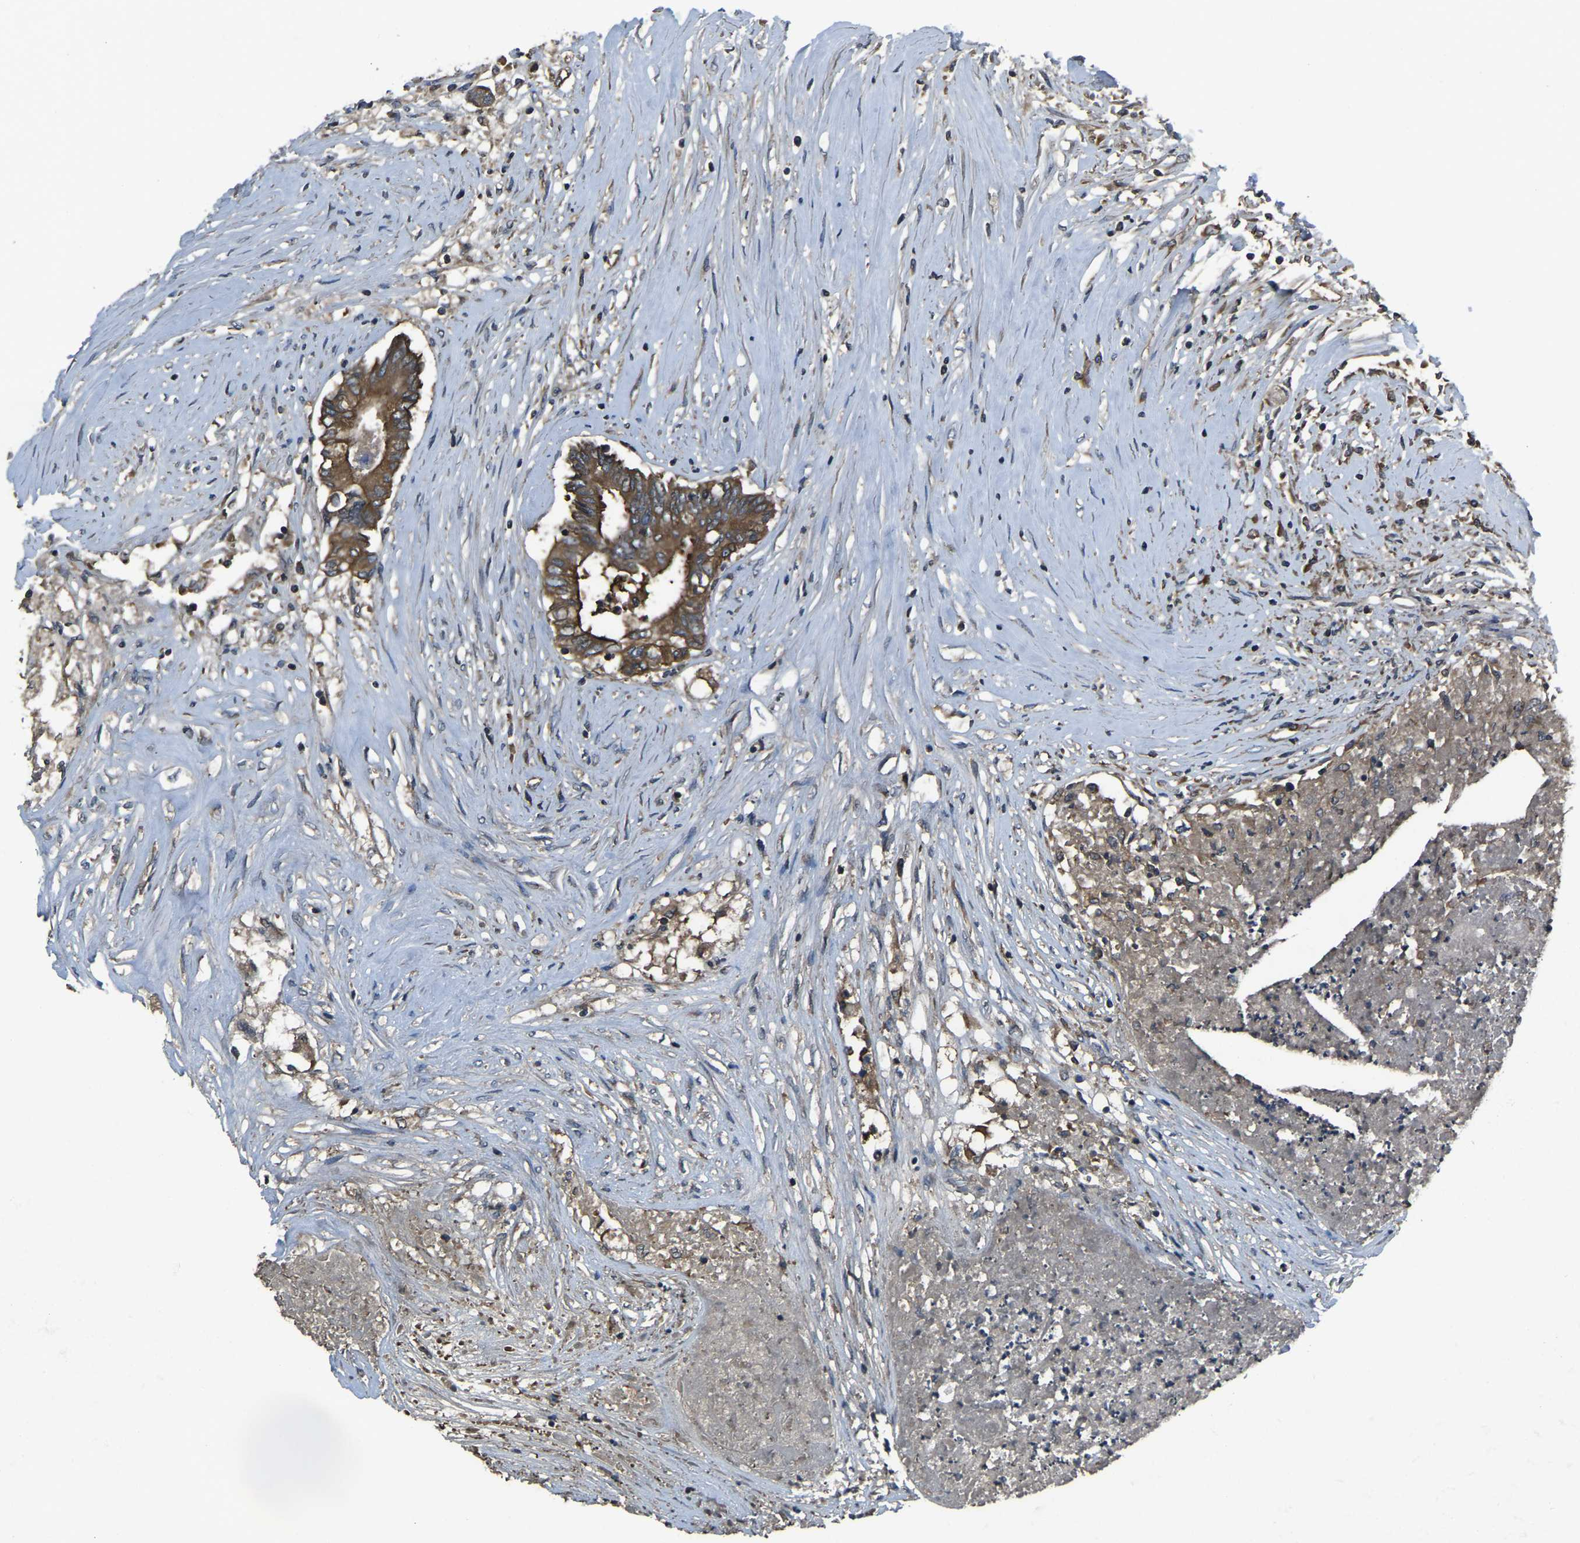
{"staining": {"intensity": "strong", "quantity": ">75%", "location": "cytoplasmic/membranous"}, "tissue": "colorectal cancer", "cell_type": "Tumor cells", "image_type": "cancer", "snomed": [{"axis": "morphology", "description": "Adenocarcinoma, NOS"}, {"axis": "topography", "description": "Rectum"}], "caption": "This micrograph shows adenocarcinoma (colorectal) stained with immunohistochemistry (IHC) to label a protein in brown. The cytoplasmic/membranous of tumor cells show strong positivity for the protein. Nuclei are counter-stained blue.", "gene": "AIMP1", "patient": {"sex": "male", "age": 63}}